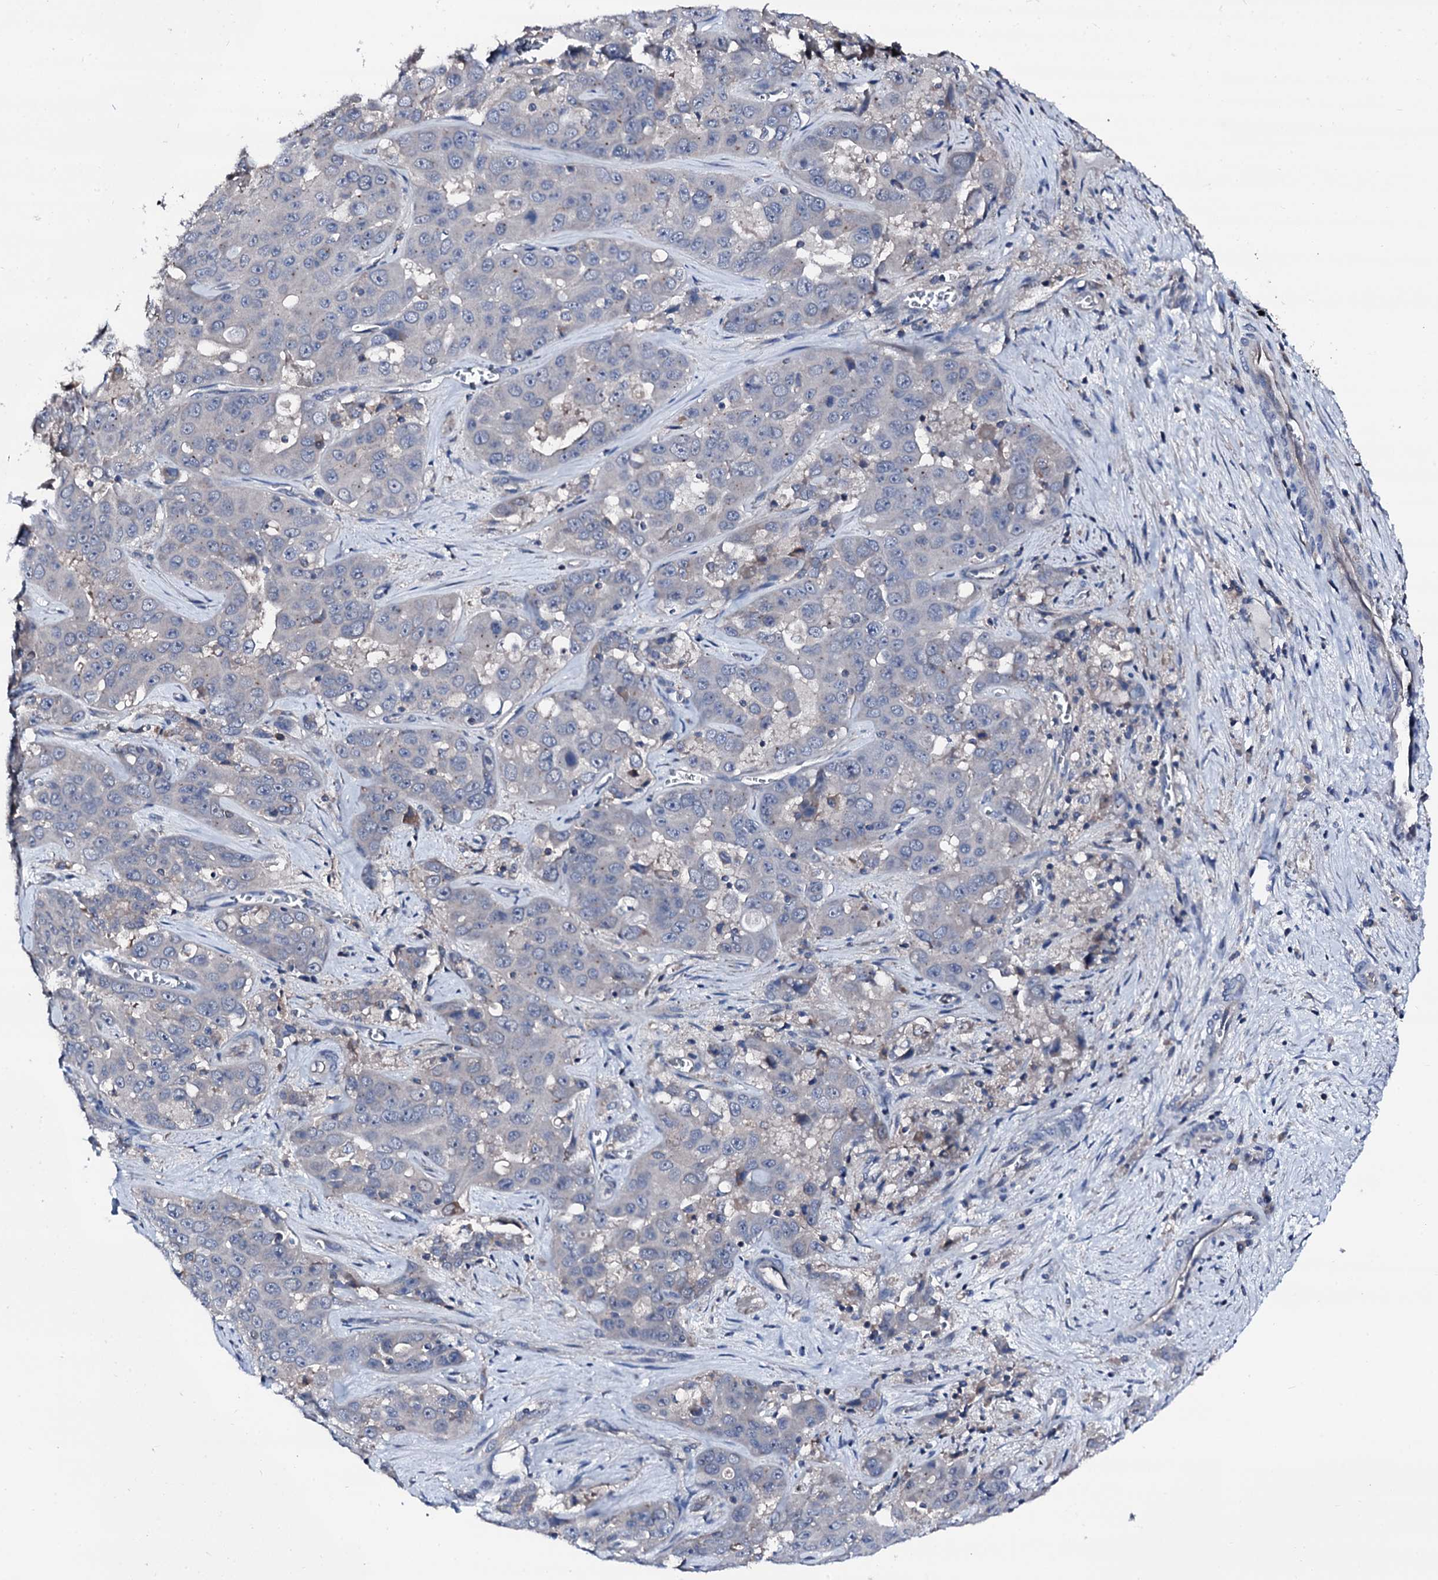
{"staining": {"intensity": "negative", "quantity": "none", "location": "none"}, "tissue": "liver cancer", "cell_type": "Tumor cells", "image_type": "cancer", "snomed": [{"axis": "morphology", "description": "Cholangiocarcinoma"}, {"axis": "topography", "description": "Liver"}], "caption": "IHC histopathology image of neoplastic tissue: liver cancer (cholangiocarcinoma) stained with DAB (3,3'-diaminobenzidine) exhibits no significant protein positivity in tumor cells. (Stains: DAB (3,3'-diaminobenzidine) IHC with hematoxylin counter stain, Microscopy: brightfield microscopy at high magnification).", "gene": "TRAFD1", "patient": {"sex": "female", "age": 52}}